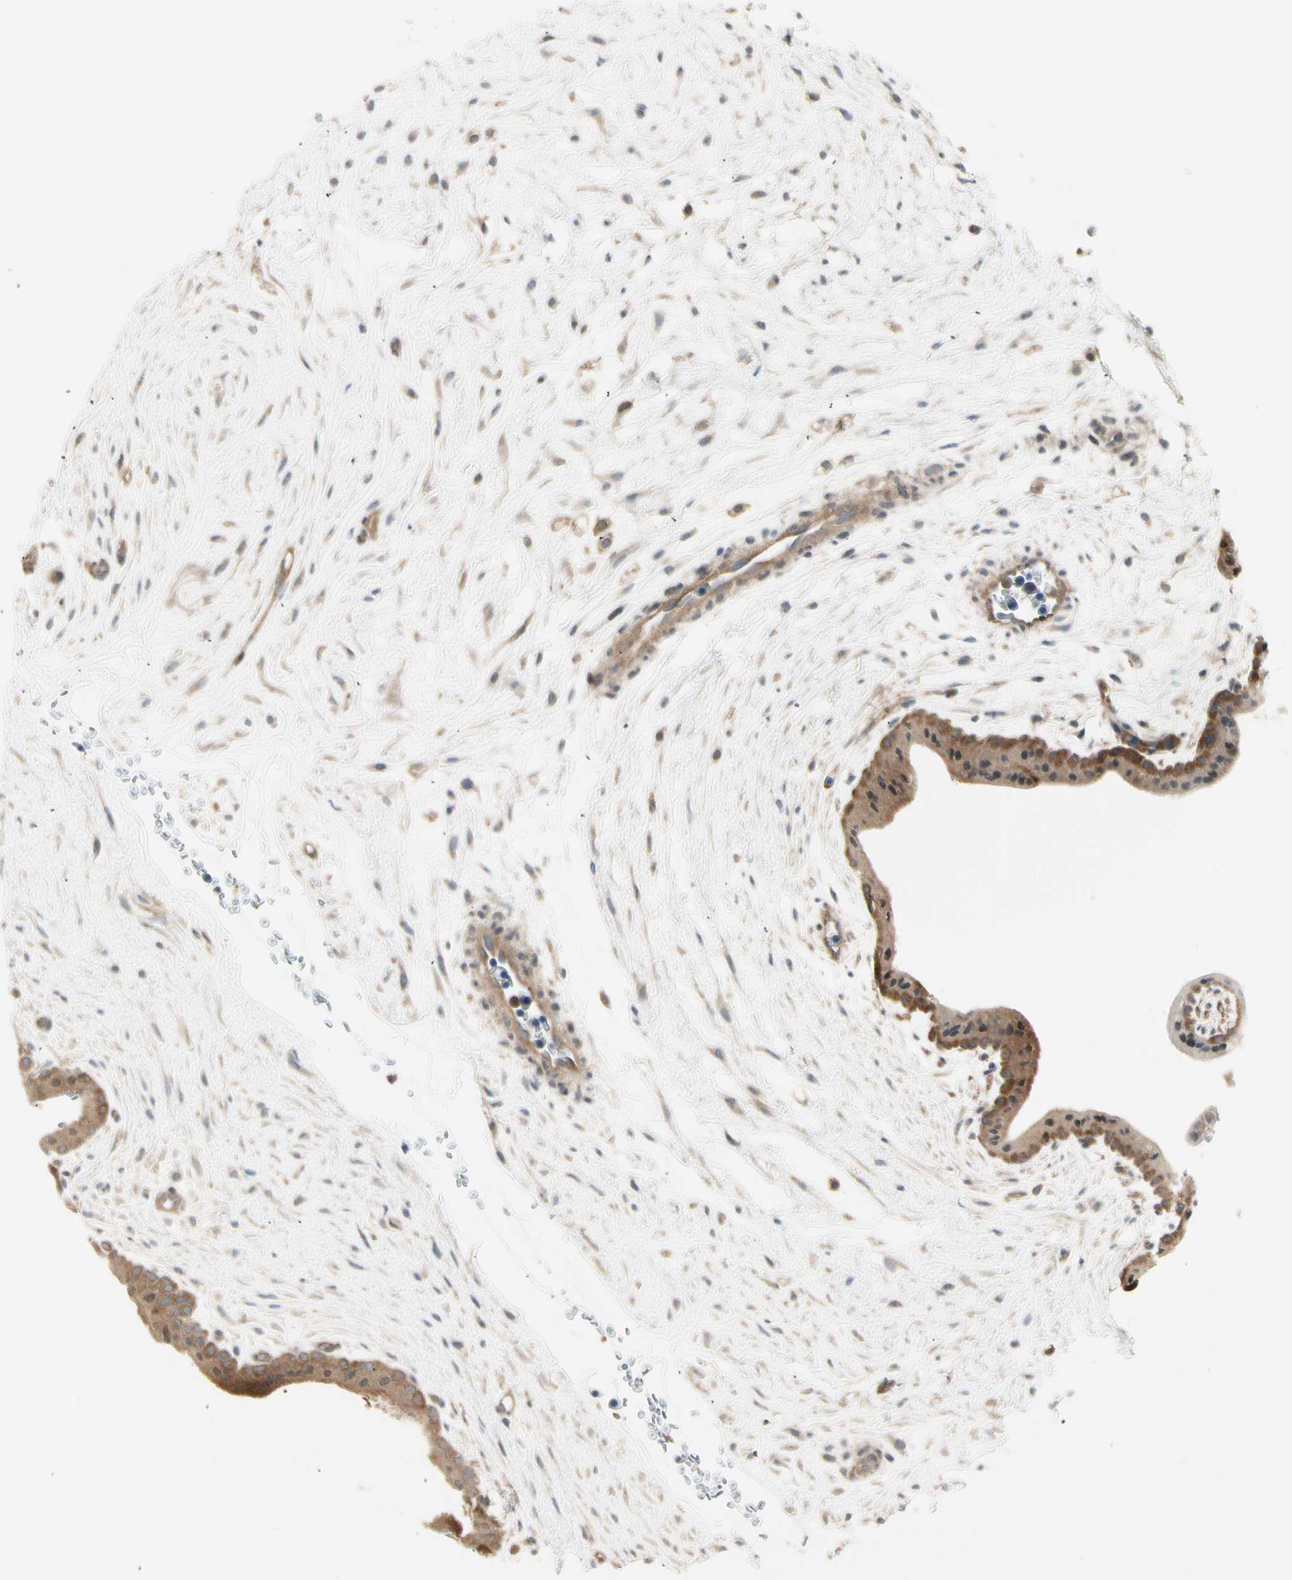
{"staining": {"intensity": "moderate", "quantity": ">75%", "location": "cytoplasmic/membranous"}, "tissue": "placenta", "cell_type": "Decidual cells", "image_type": "normal", "snomed": [{"axis": "morphology", "description": "Normal tissue, NOS"}, {"axis": "topography", "description": "Placenta"}], "caption": "Moderate cytoplasmic/membranous expression for a protein is seen in approximately >75% of decidual cells of normal placenta using IHC.", "gene": "OXSR1", "patient": {"sex": "female", "age": 35}}